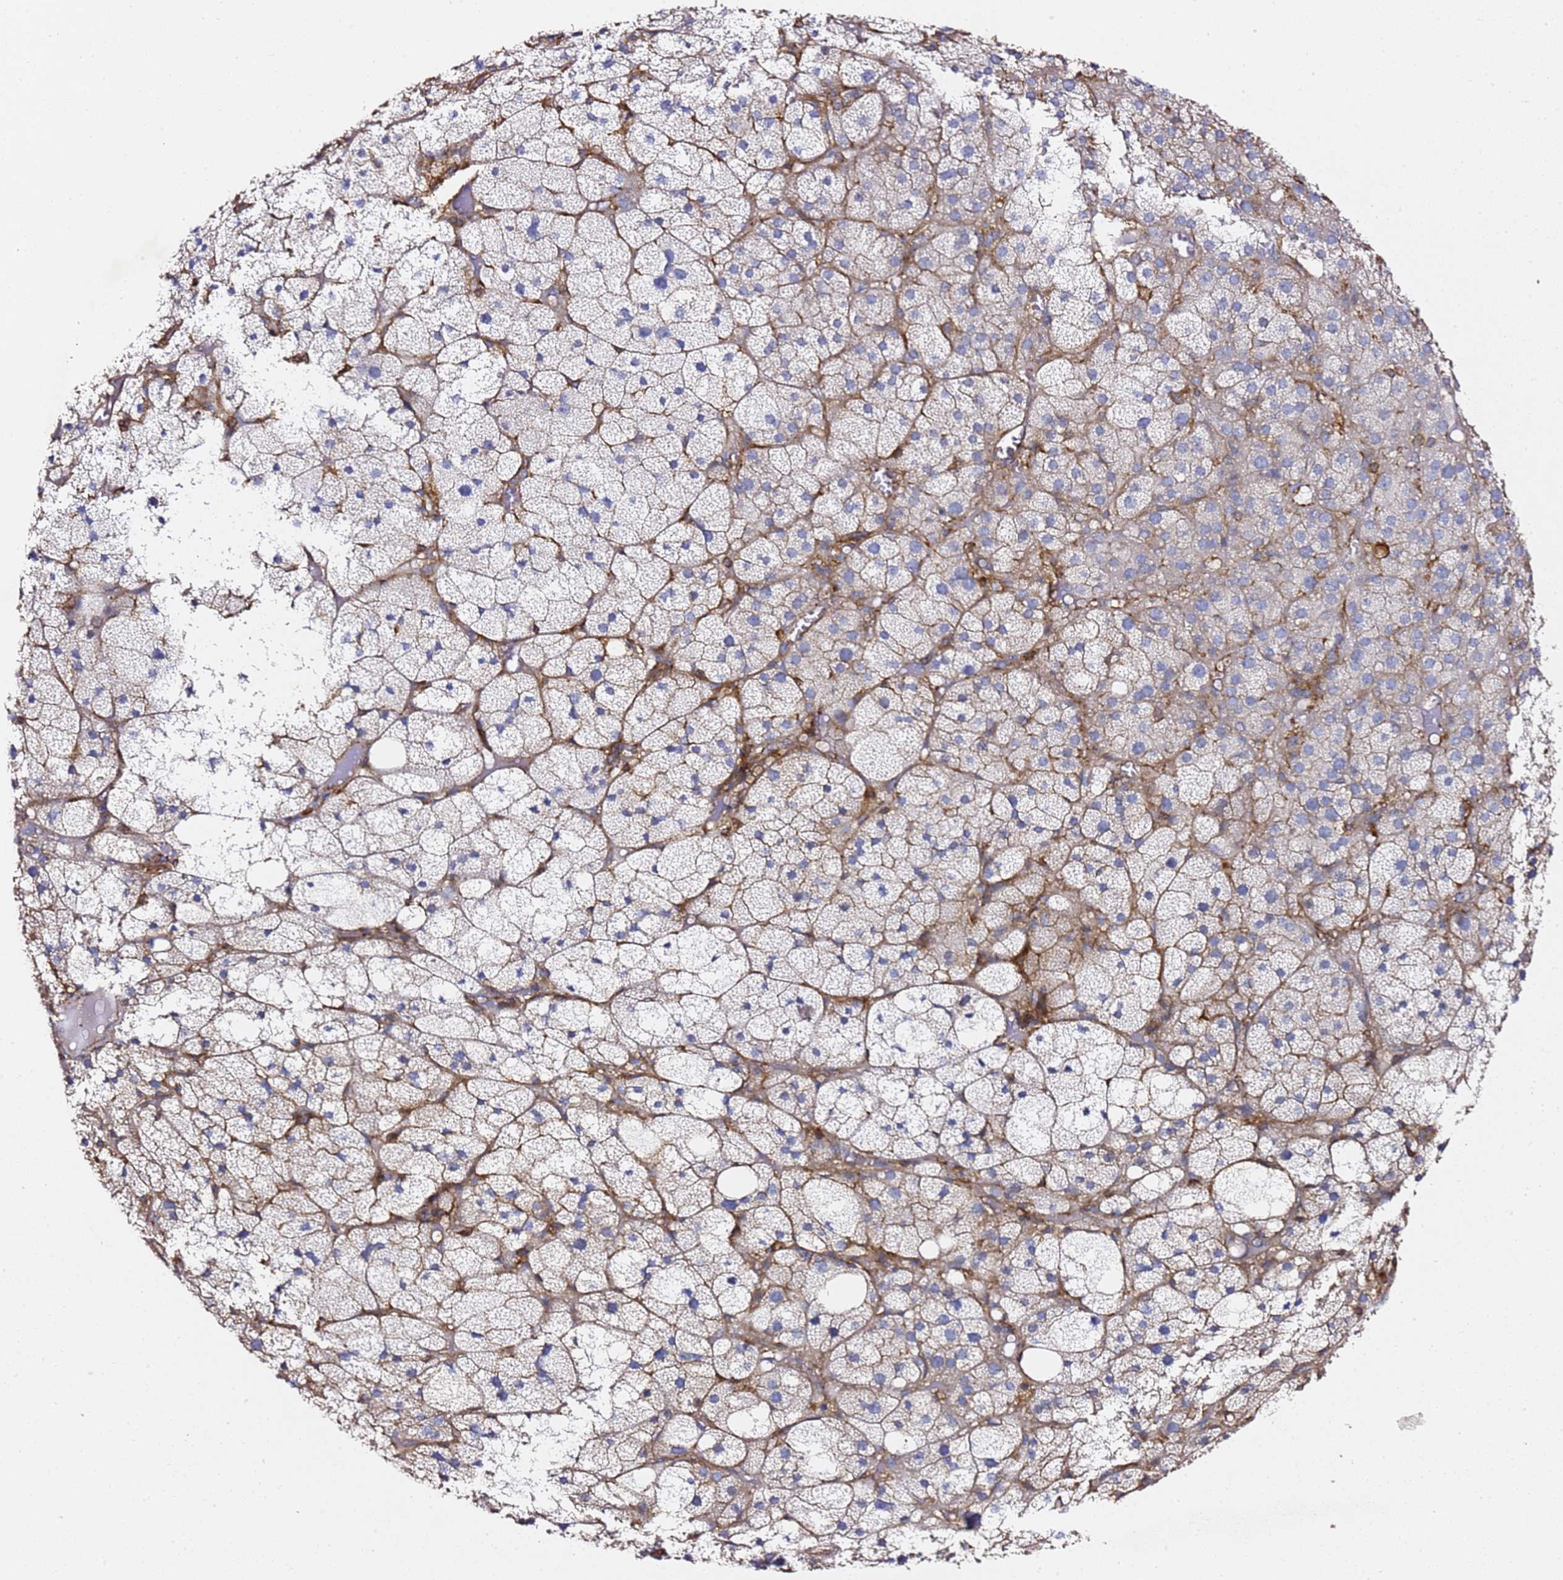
{"staining": {"intensity": "moderate", "quantity": "25%-75%", "location": "cytoplasmic/membranous"}, "tissue": "adrenal gland", "cell_type": "Glandular cells", "image_type": "normal", "snomed": [{"axis": "morphology", "description": "Normal tissue, NOS"}, {"axis": "topography", "description": "Adrenal gland"}], "caption": "Protein analysis of unremarkable adrenal gland demonstrates moderate cytoplasmic/membranous expression in approximately 25%-75% of glandular cells. The staining is performed using DAB (3,3'-diaminobenzidine) brown chromogen to label protein expression. The nuclei are counter-stained blue using hematoxylin.", "gene": "ZFP36L2", "patient": {"sex": "female", "age": 61}}